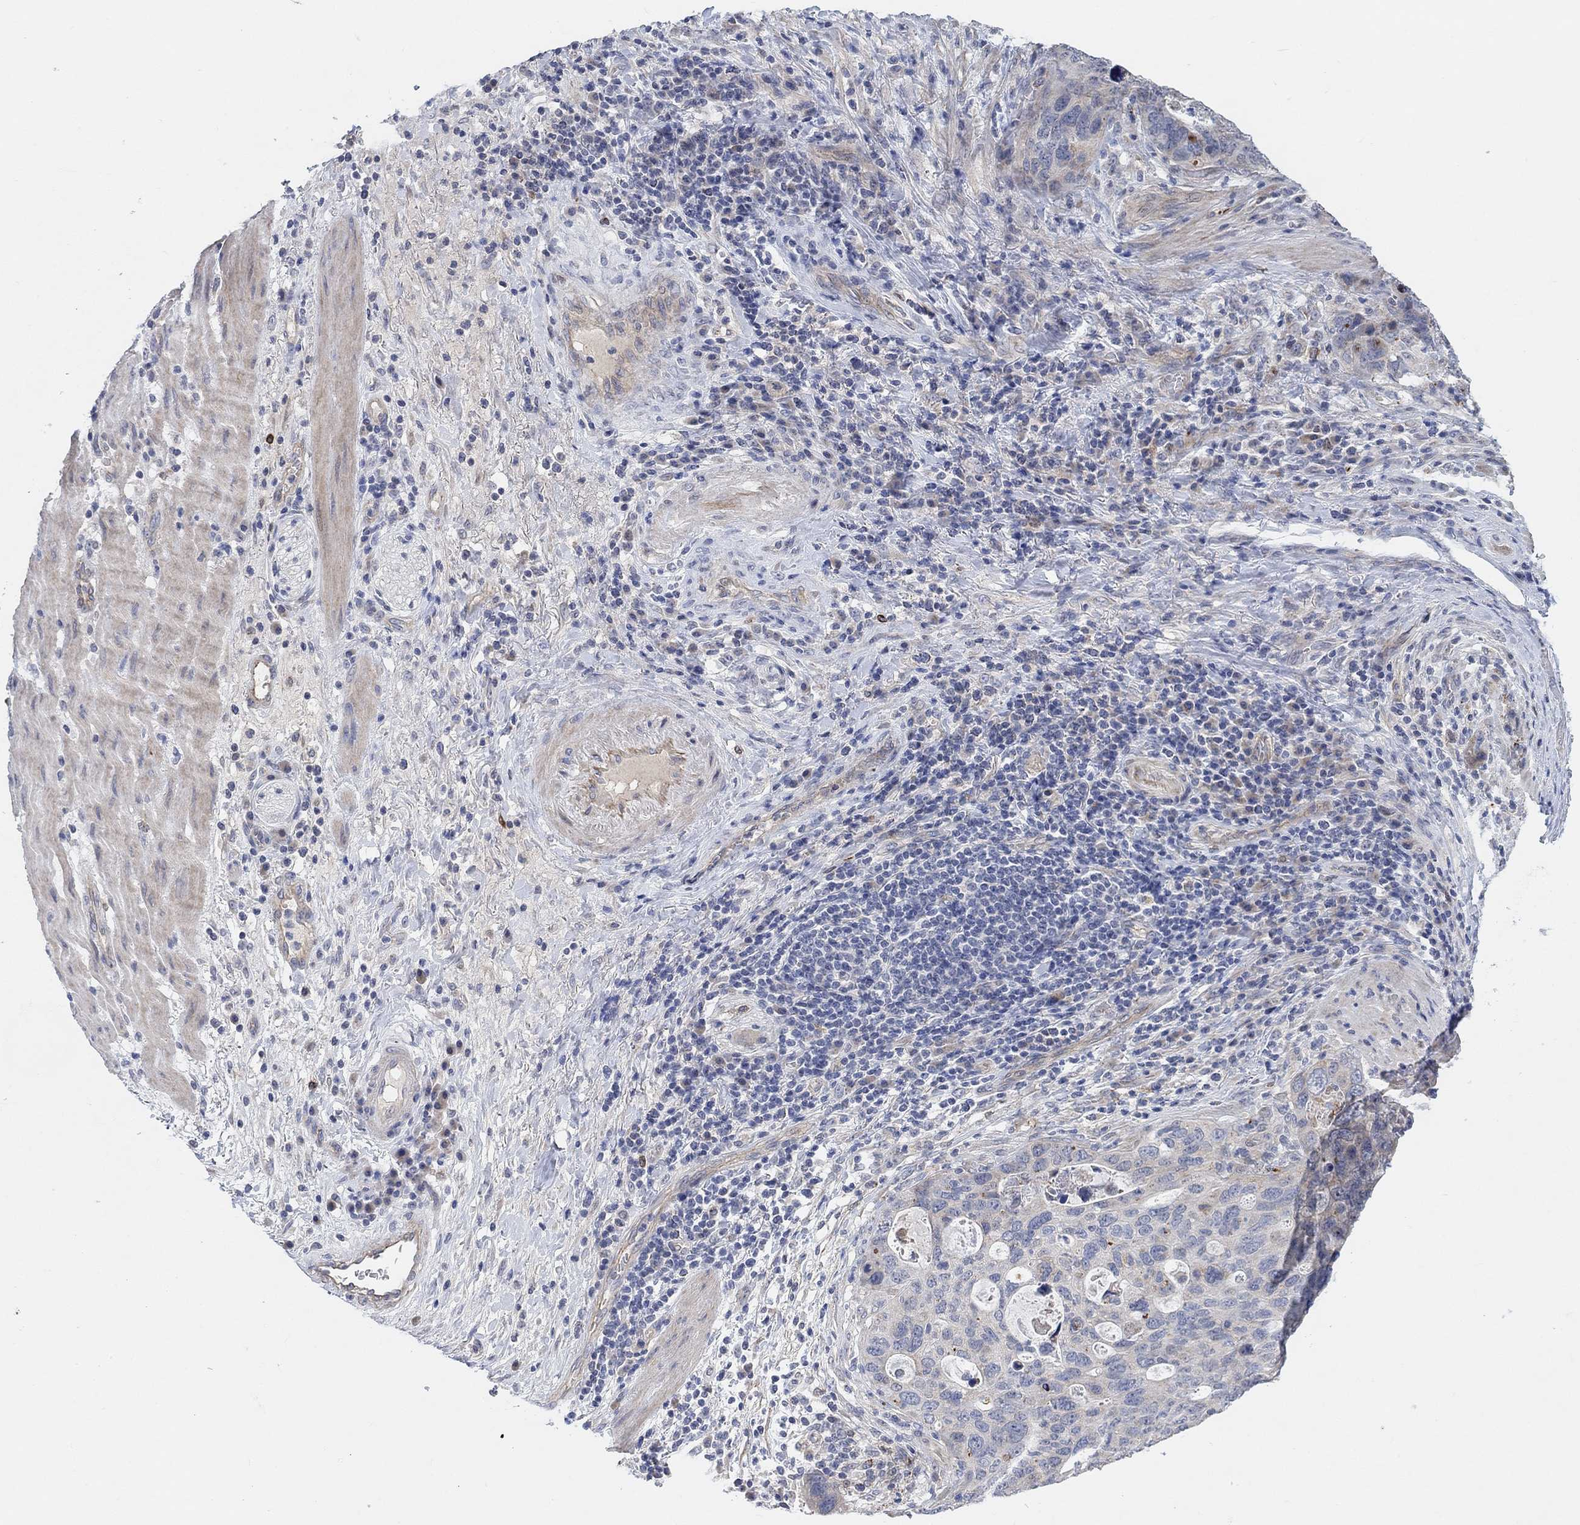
{"staining": {"intensity": "weak", "quantity": ">75%", "location": "cytoplasmic/membranous"}, "tissue": "stomach cancer", "cell_type": "Tumor cells", "image_type": "cancer", "snomed": [{"axis": "morphology", "description": "Adenocarcinoma, NOS"}, {"axis": "topography", "description": "Stomach"}], "caption": "Immunohistochemical staining of human stomach cancer (adenocarcinoma) shows weak cytoplasmic/membranous protein expression in about >75% of tumor cells.", "gene": "HCRTR1", "patient": {"sex": "male", "age": 54}}